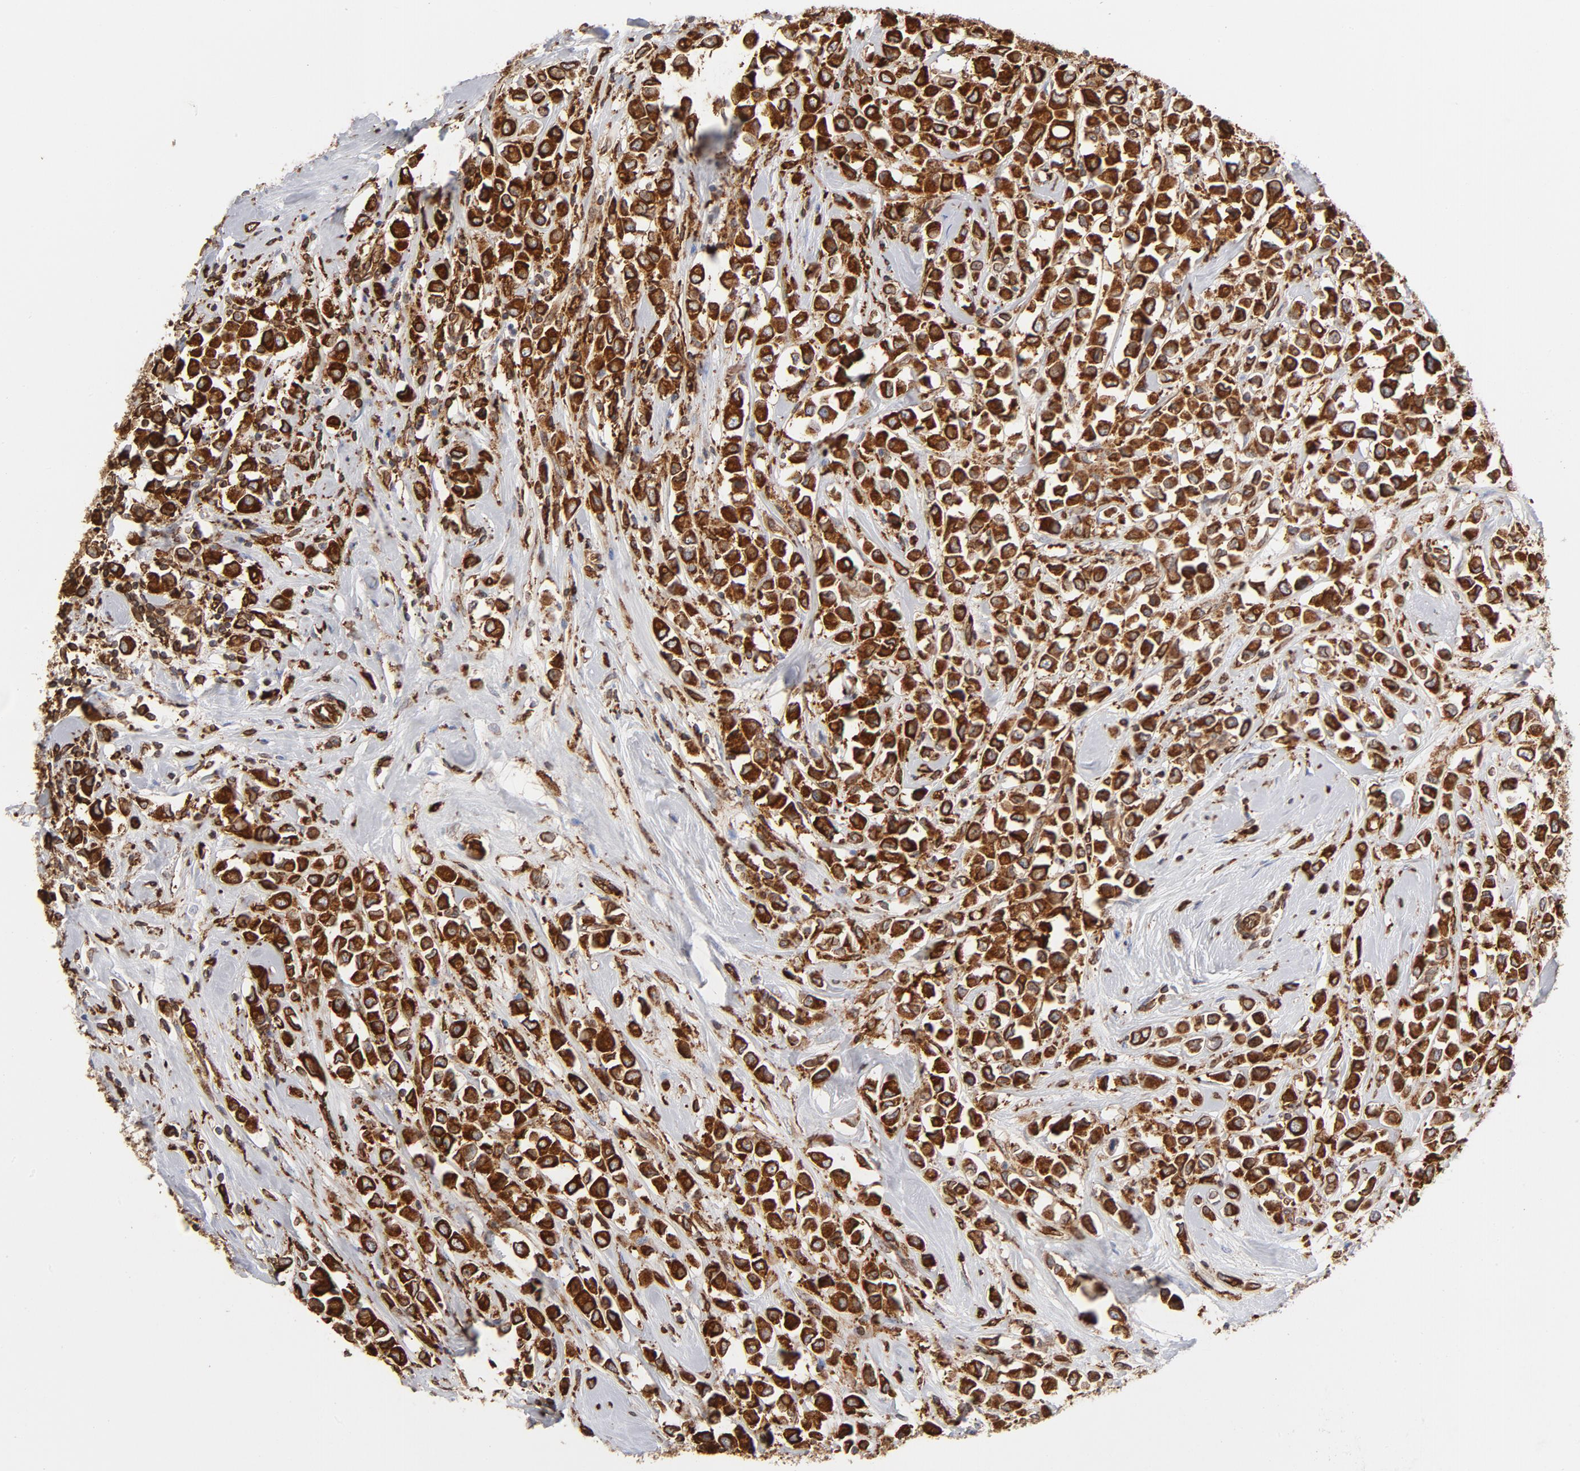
{"staining": {"intensity": "strong", "quantity": ">75%", "location": "cytoplasmic/membranous"}, "tissue": "breast cancer", "cell_type": "Tumor cells", "image_type": "cancer", "snomed": [{"axis": "morphology", "description": "Duct carcinoma"}, {"axis": "topography", "description": "Breast"}], "caption": "Protein staining shows strong cytoplasmic/membranous expression in approximately >75% of tumor cells in breast intraductal carcinoma.", "gene": "CANX", "patient": {"sex": "female", "age": 61}}